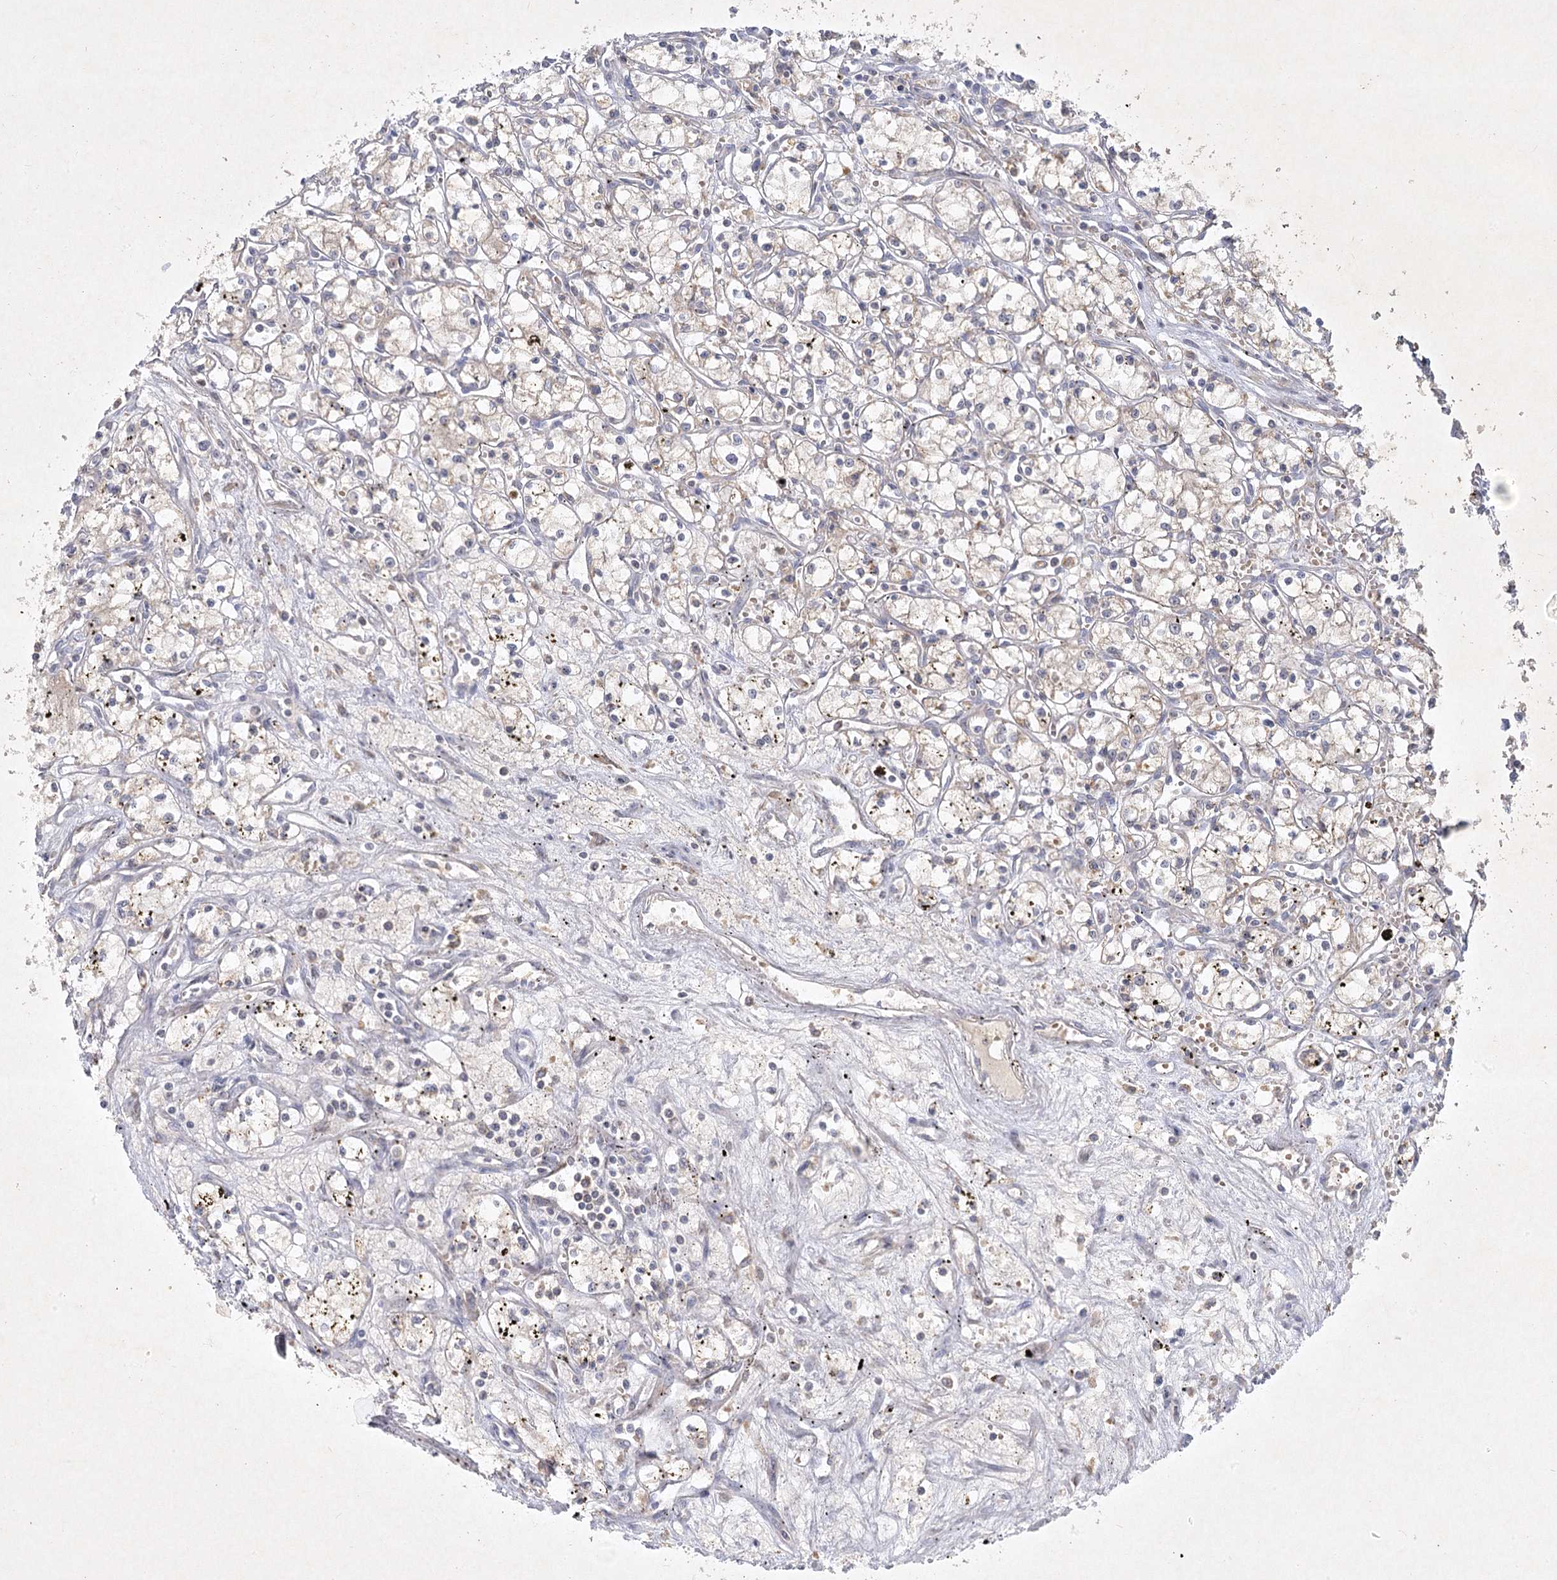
{"staining": {"intensity": "weak", "quantity": "<25%", "location": "cytoplasmic/membranous"}, "tissue": "renal cancer", "cell_type": "Tumor cells", "image_type": "cancer", "snomed": [{"axis": "morphology", "description": "Adenocarcinoma, NOS"}, {"axis": "topography", "description": "Kidney"}], "caption": "This is an immunohistochemistry image of renal adenocarcinoma. There is no expression in tumor cells.", "gene": "PYROXD2", "patient": {"sex": "male", "age": 59}}